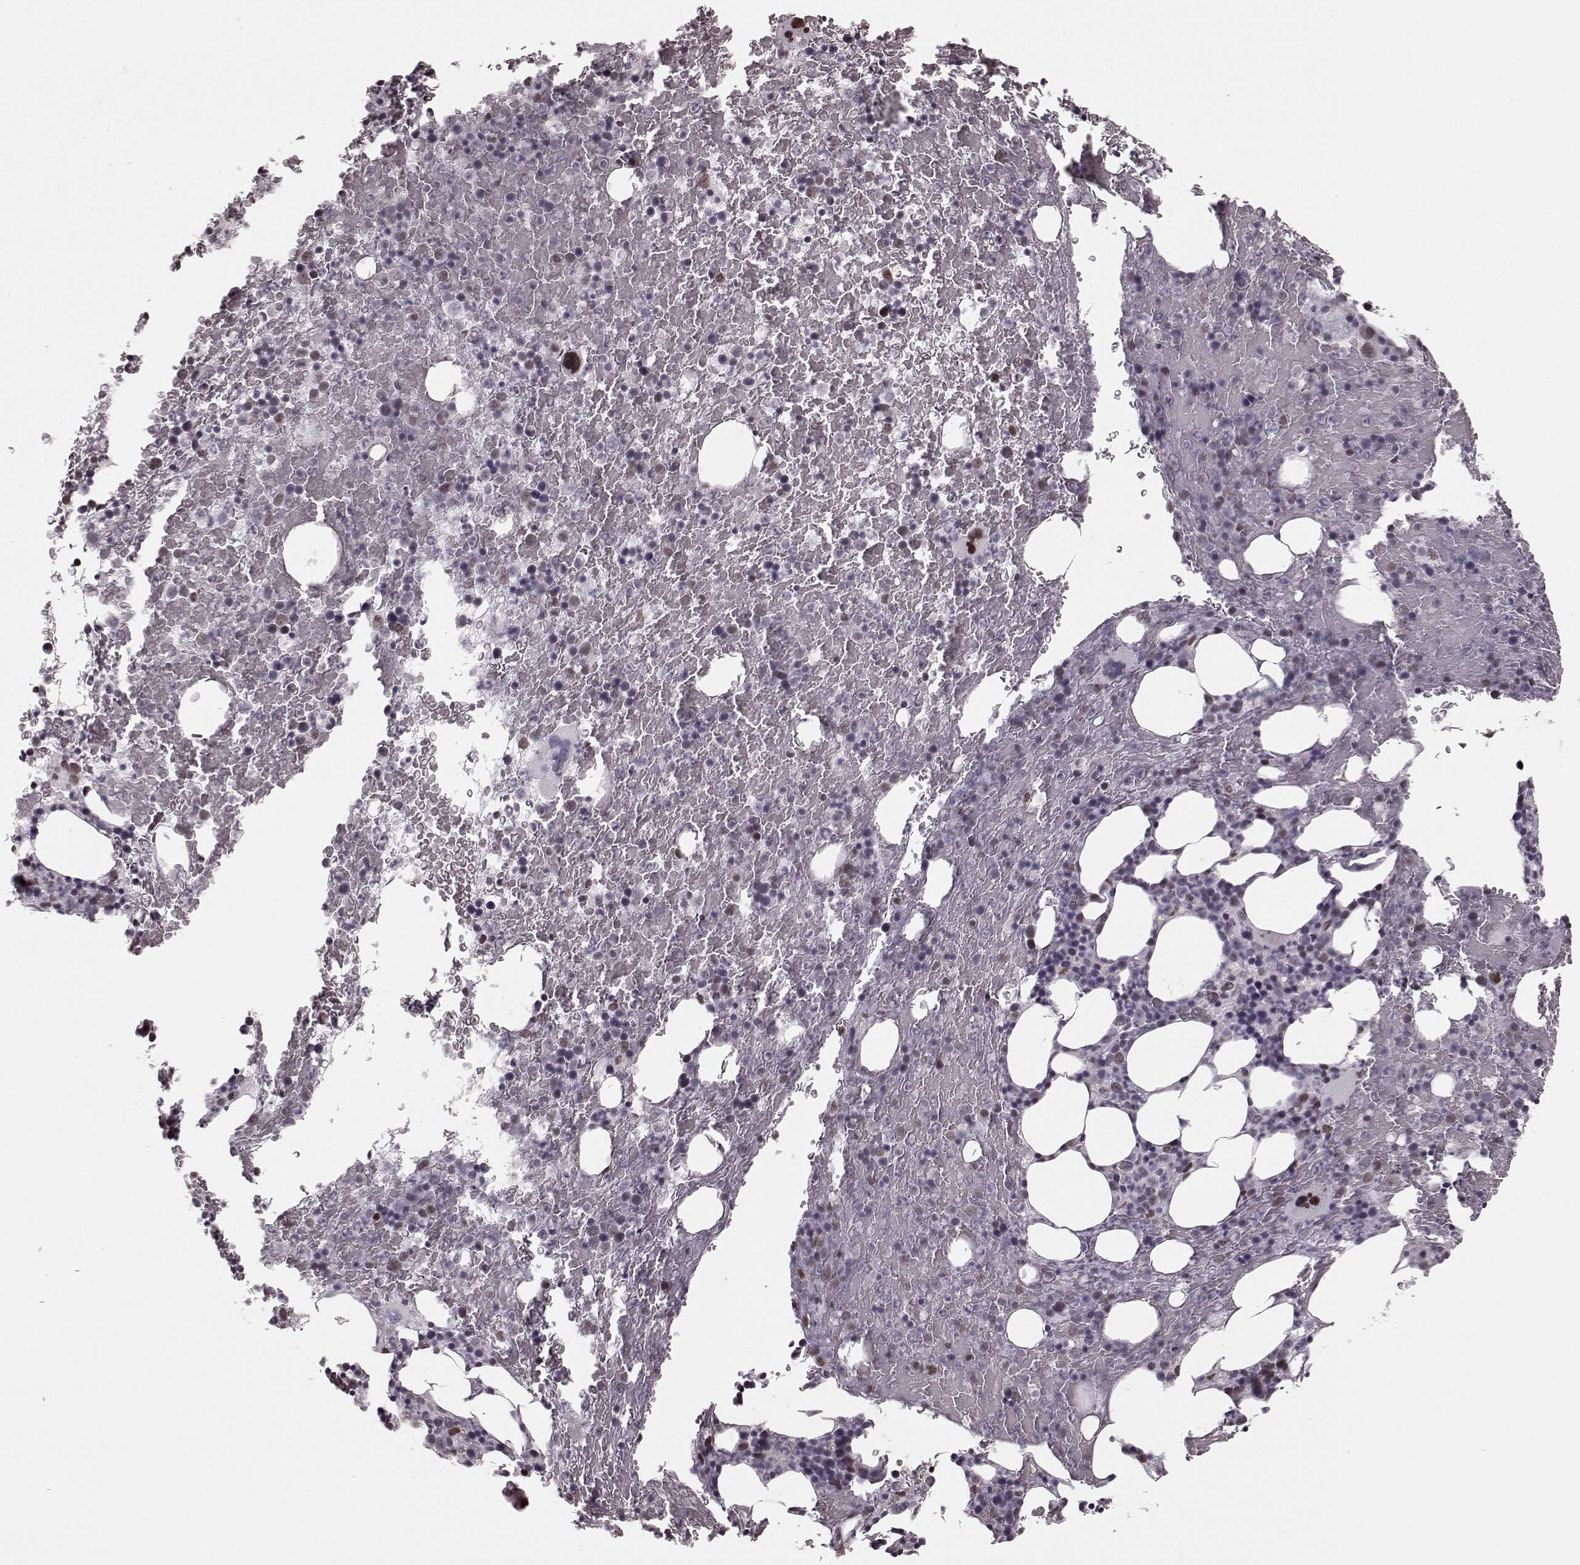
{"staining": {"intensity": "moderate", "quantity": "<25%", "location": "nuclear"}, "tissue": "bone marrow", "cell_type": "Hematopoietic cells", "image_type": "normal", "snomed": [{"axis": "morphology", "description": "Normal tissue, NOS"}, {"axis": "topography", "description": "Bone marrow"}], "caption": "A histopathology image of human bone marrow stained for a protein exhibits moderate nuclear brown staining in hematopoietic cells. The staining was performed using DAB (3,3'-diaminobenzidine) to visualize the protein expression in brown, while the nuclei were stained in blue with hematoxylin (Magnification: 20x).", "gene": "NR2C1", "patient": {"sex": "male", "age": 72}}